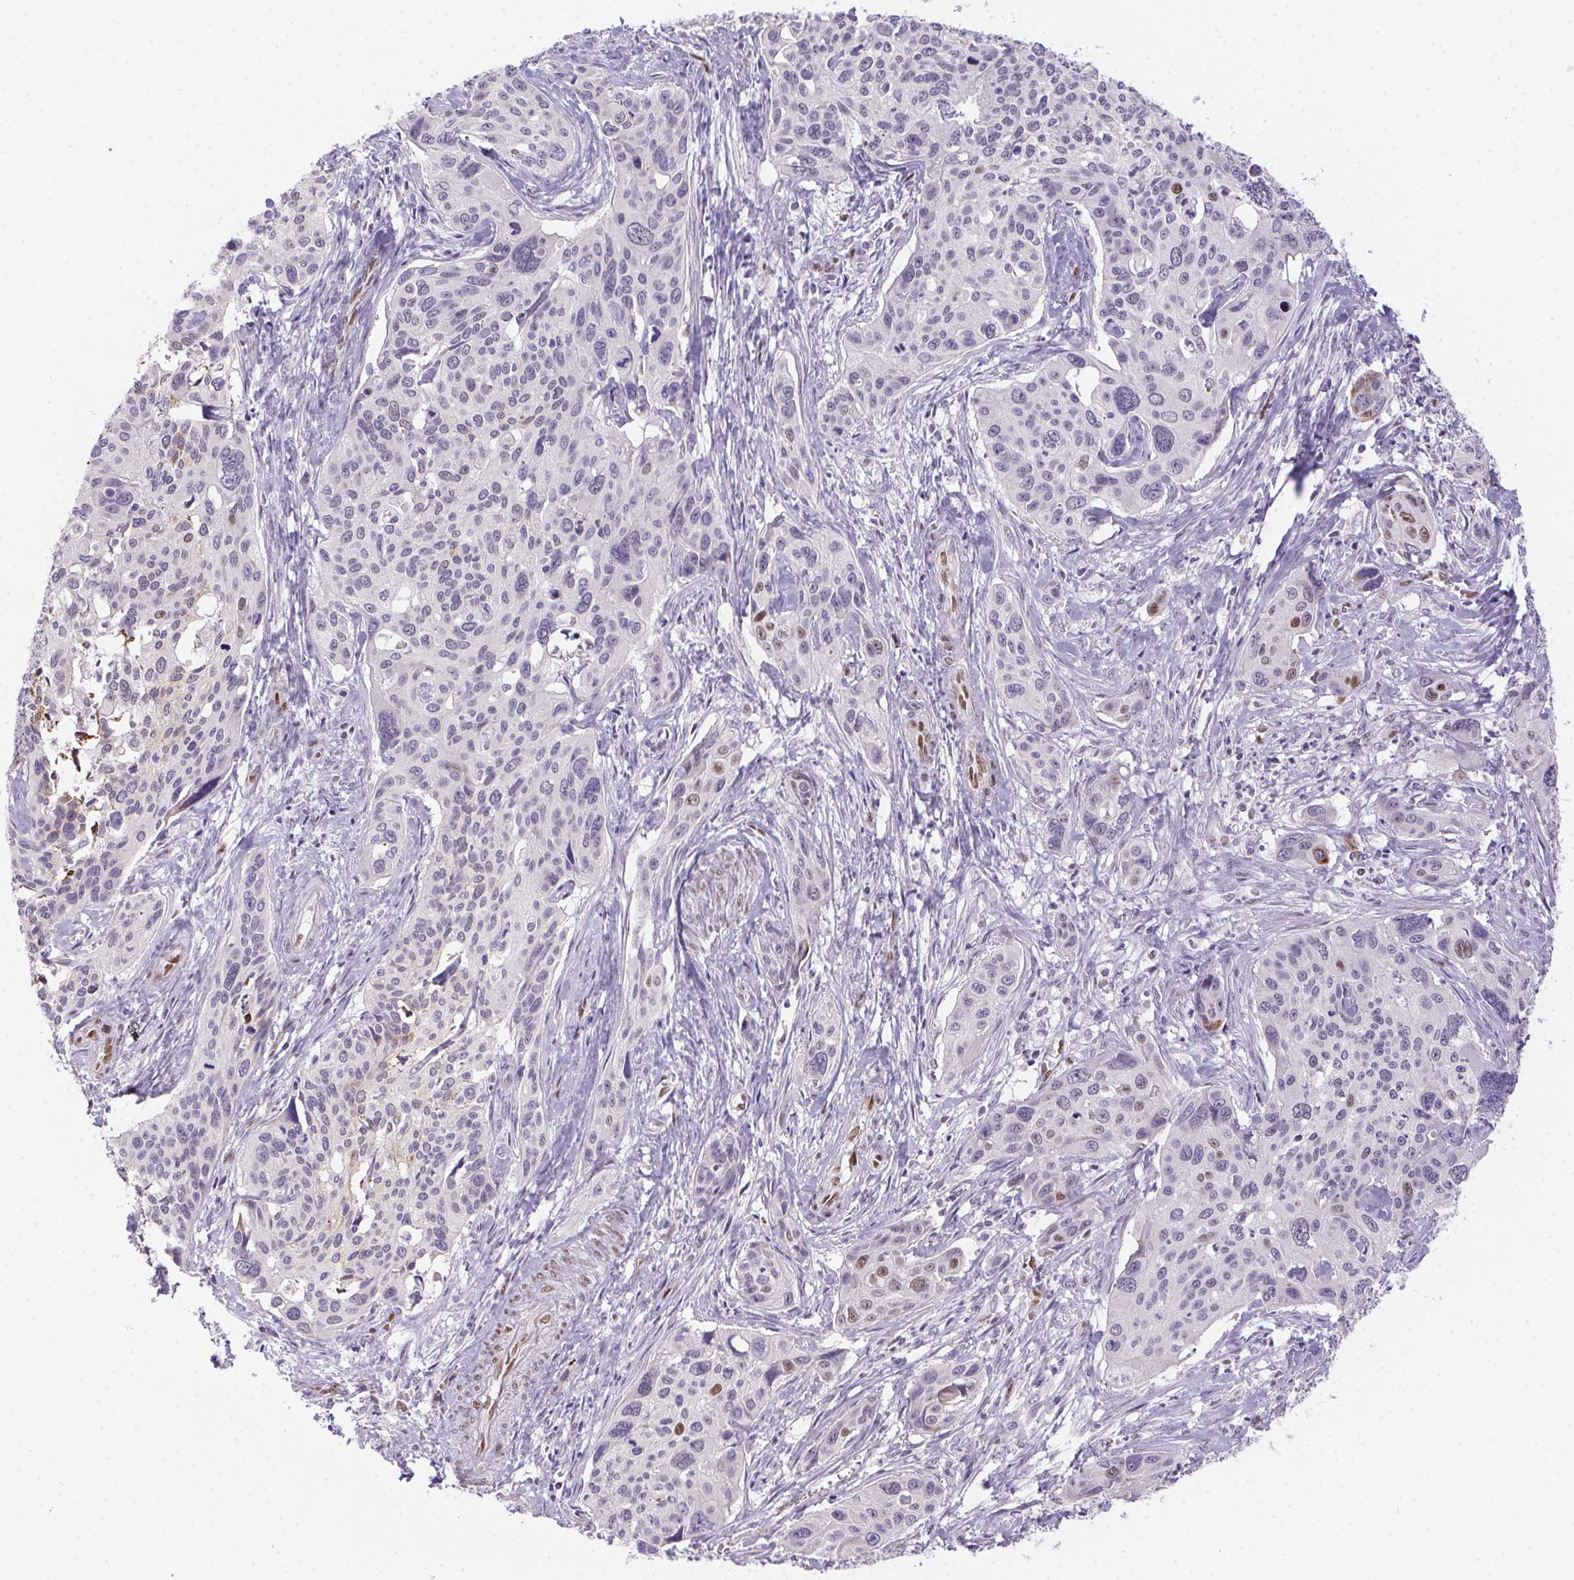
{"staining": {"intensity": "negative", "quantity": "none", "location": "none"}, "tissue": "cervical cancer", "cell_type": "Tumor cells", "image_type": "cancer", "snomed": [{"axis": "morphology", "description": "Squamous cell carcinoma, NOS"}, {"axis": "topography", "description": "Cervix"}], "caption": "A micrograph of human cervical cancer is negative for staining in tumor cells.", "gene": "SP9", "patient": {"sex": "female", "age": 31}}